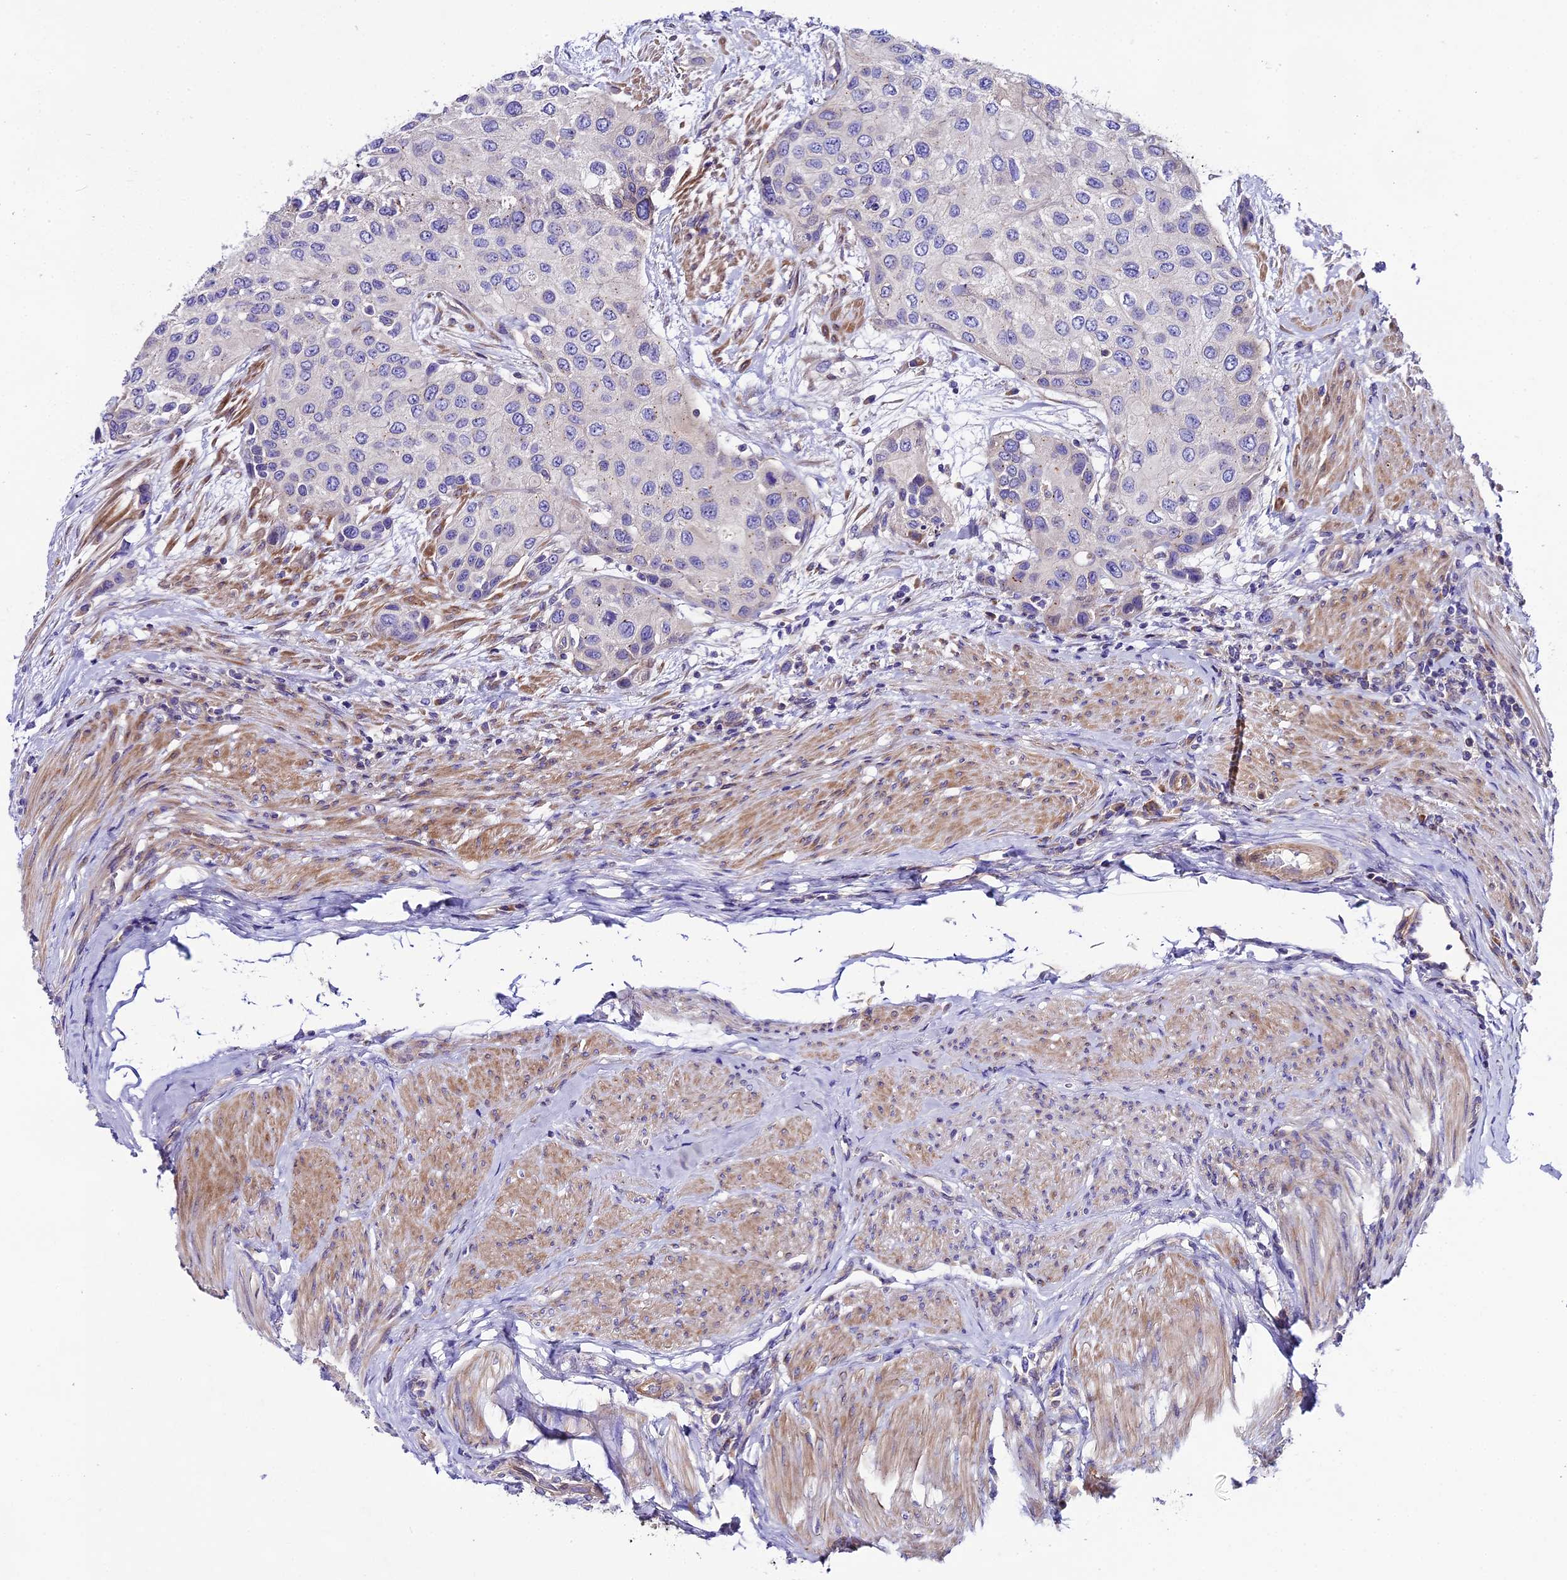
{"staining": {"intensity": "negative", "quantity": "none", "location": "none"}, "tissue": "urothelial cancer", "cell_type": "Tumor cells", "image_type": "cancer", "snomed": [{"axis": "morphology", "description": "Normal tissue, NOS"}, {"axis": "morphology", "description": "Urothelial carcinoma, High grade"}, {"axis": "topography", "description": "Vascular tissue"}, {"axis": "topography", "description": "Urinary bladder"}], "caption": "Immunohistochemistry (IHC) of urothelial cancer demonstrates no staining in tumor cells.", "gene": "PIGU", "patient": {"sex": "female", "age": 56}}